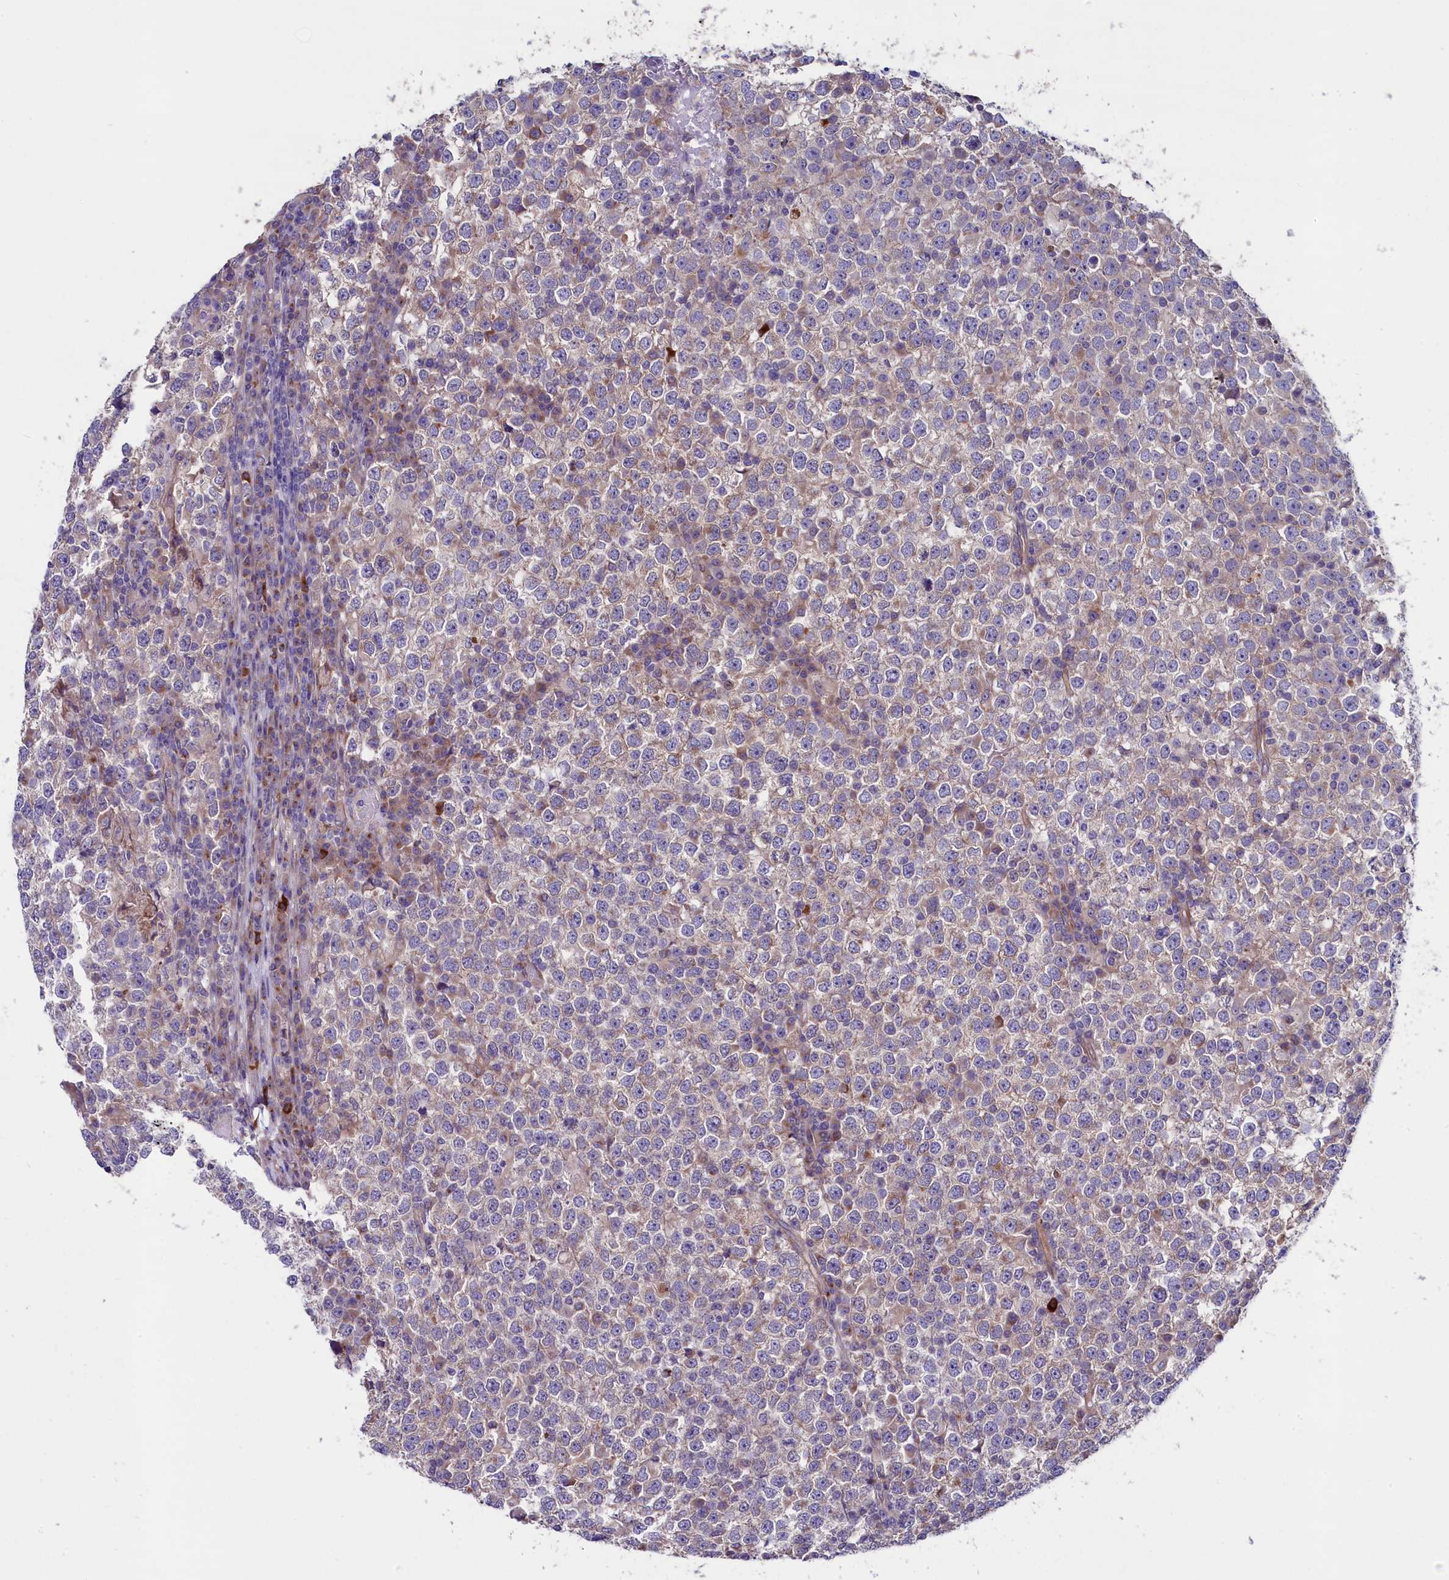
{"staining": {"intensity": "weak", "quantity": "25%-75%", "location": "cytoplasmic/membranous"}, "tissue": "testis cancer", "cell_type": "Tumor cells", "image_type": "cancer", "snomed": [{"axis": "morphology", "description": "Seminoma, NOS"}, {"axis": "topography", "description": "Testis"}], "caption": "A photomicrograph showing weak cytoplasmic/membranous positivity in approximately 25%-75% of tumor cells in testis cancer (seminoma), as visualized by brown immunohistochemical staining.", "gene": "GPR108", "patient": {"sex": "male", "age": 65}}